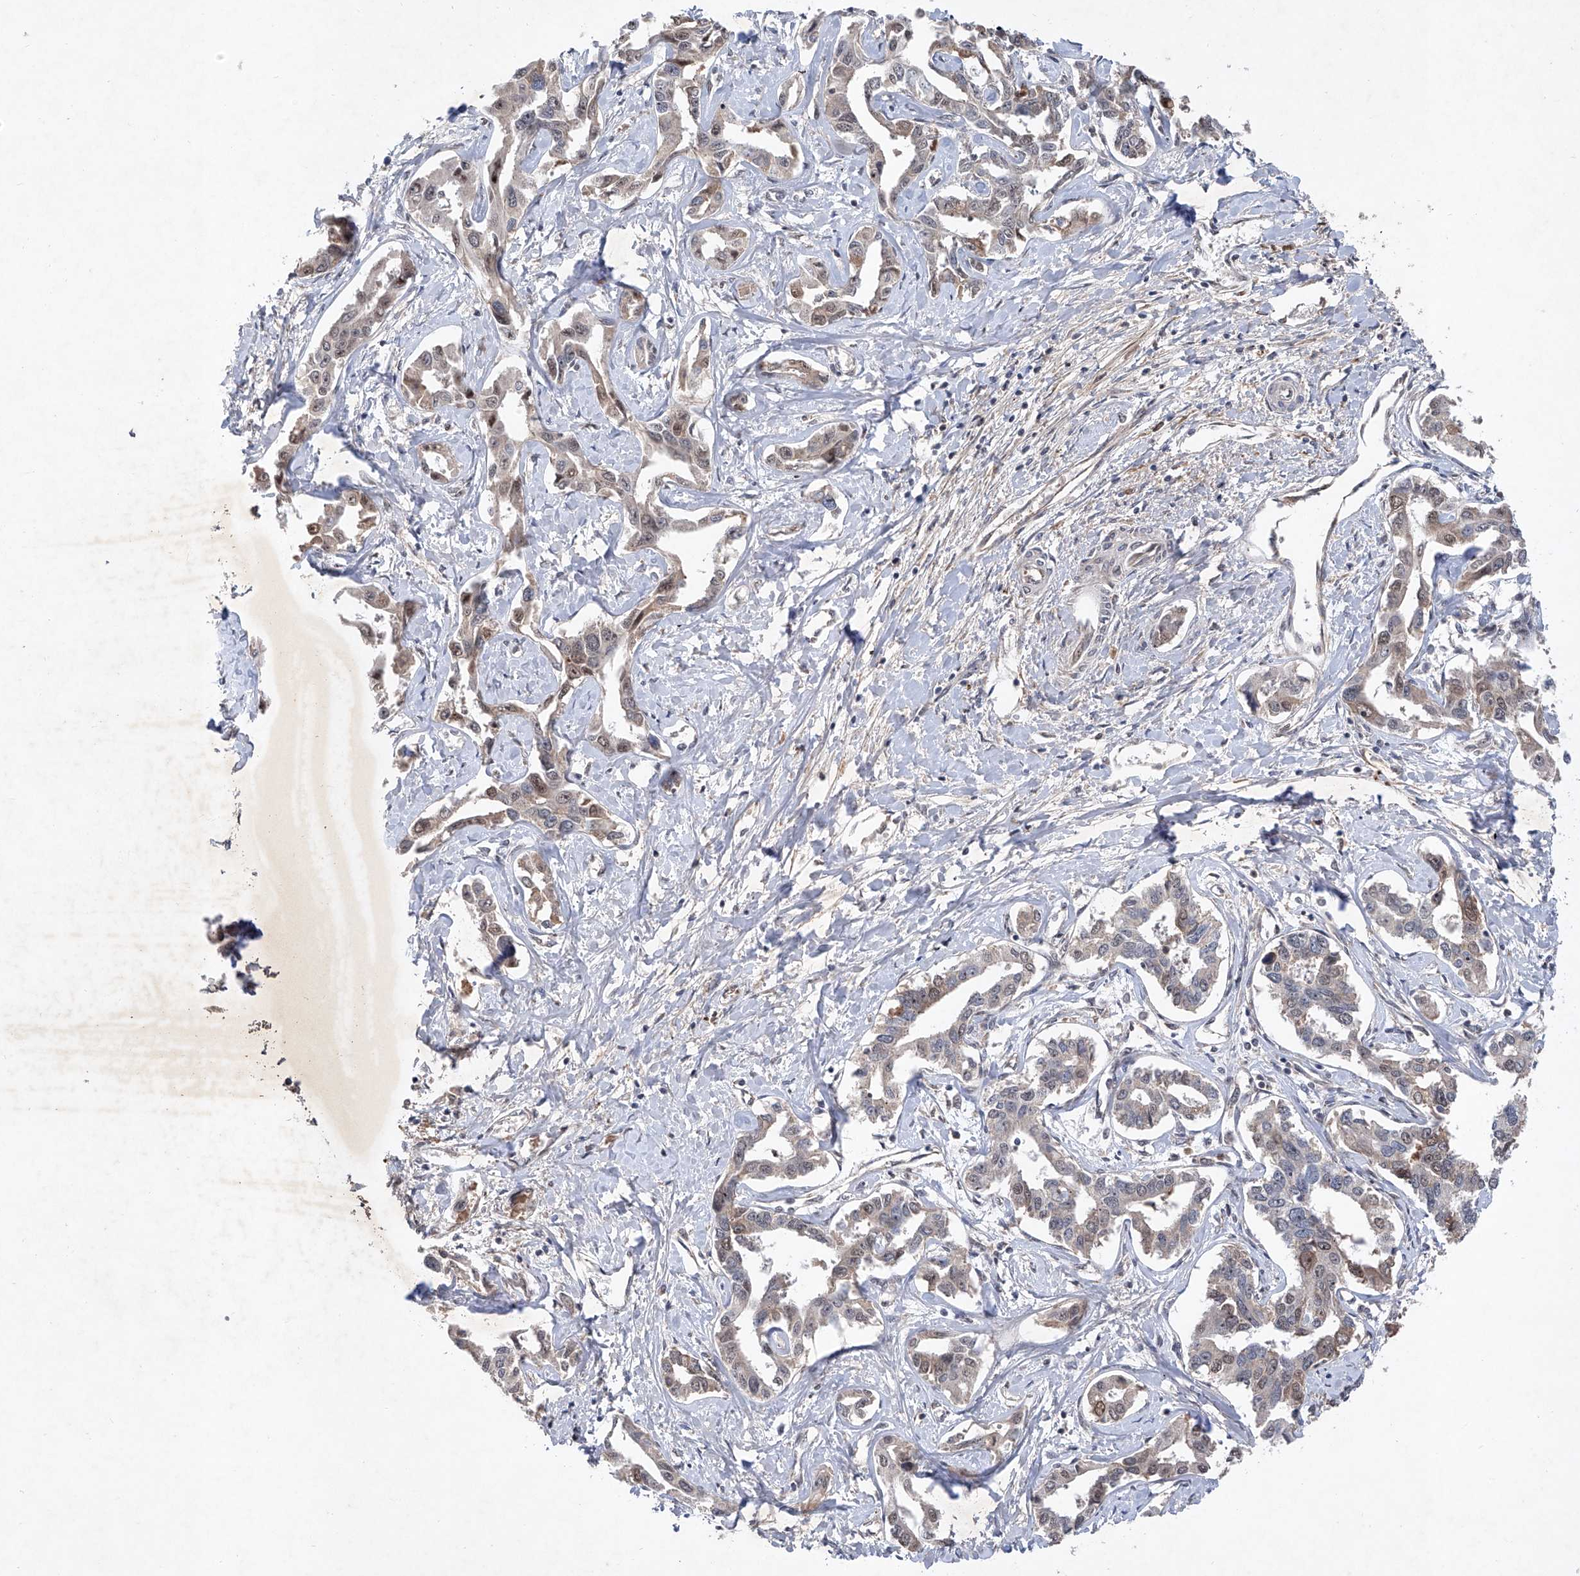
{"staining": {"intensity": "weak", "quantity": "25%-75%", "location": "cytoplasmic/membranous,nuclear"}, "tissue": "liver cancer", "cell_type": "Tumor cells", "image_type": "cancer", "snomed": [{"axis": "morphology", "description": "Cholangiocarcinoma"}, {"axis": "topography", "description": "Liver"}], "caption": "Immunohistochemistry (DAB) staining of human liver cholangiocarcinoma demonstrates weak cytoplasmic/membranous and nuclear protein positivity in about 25%-75% of tumor cells.", "gene": "FAM135A", "patient": {"sex": "male", "age": 59}}